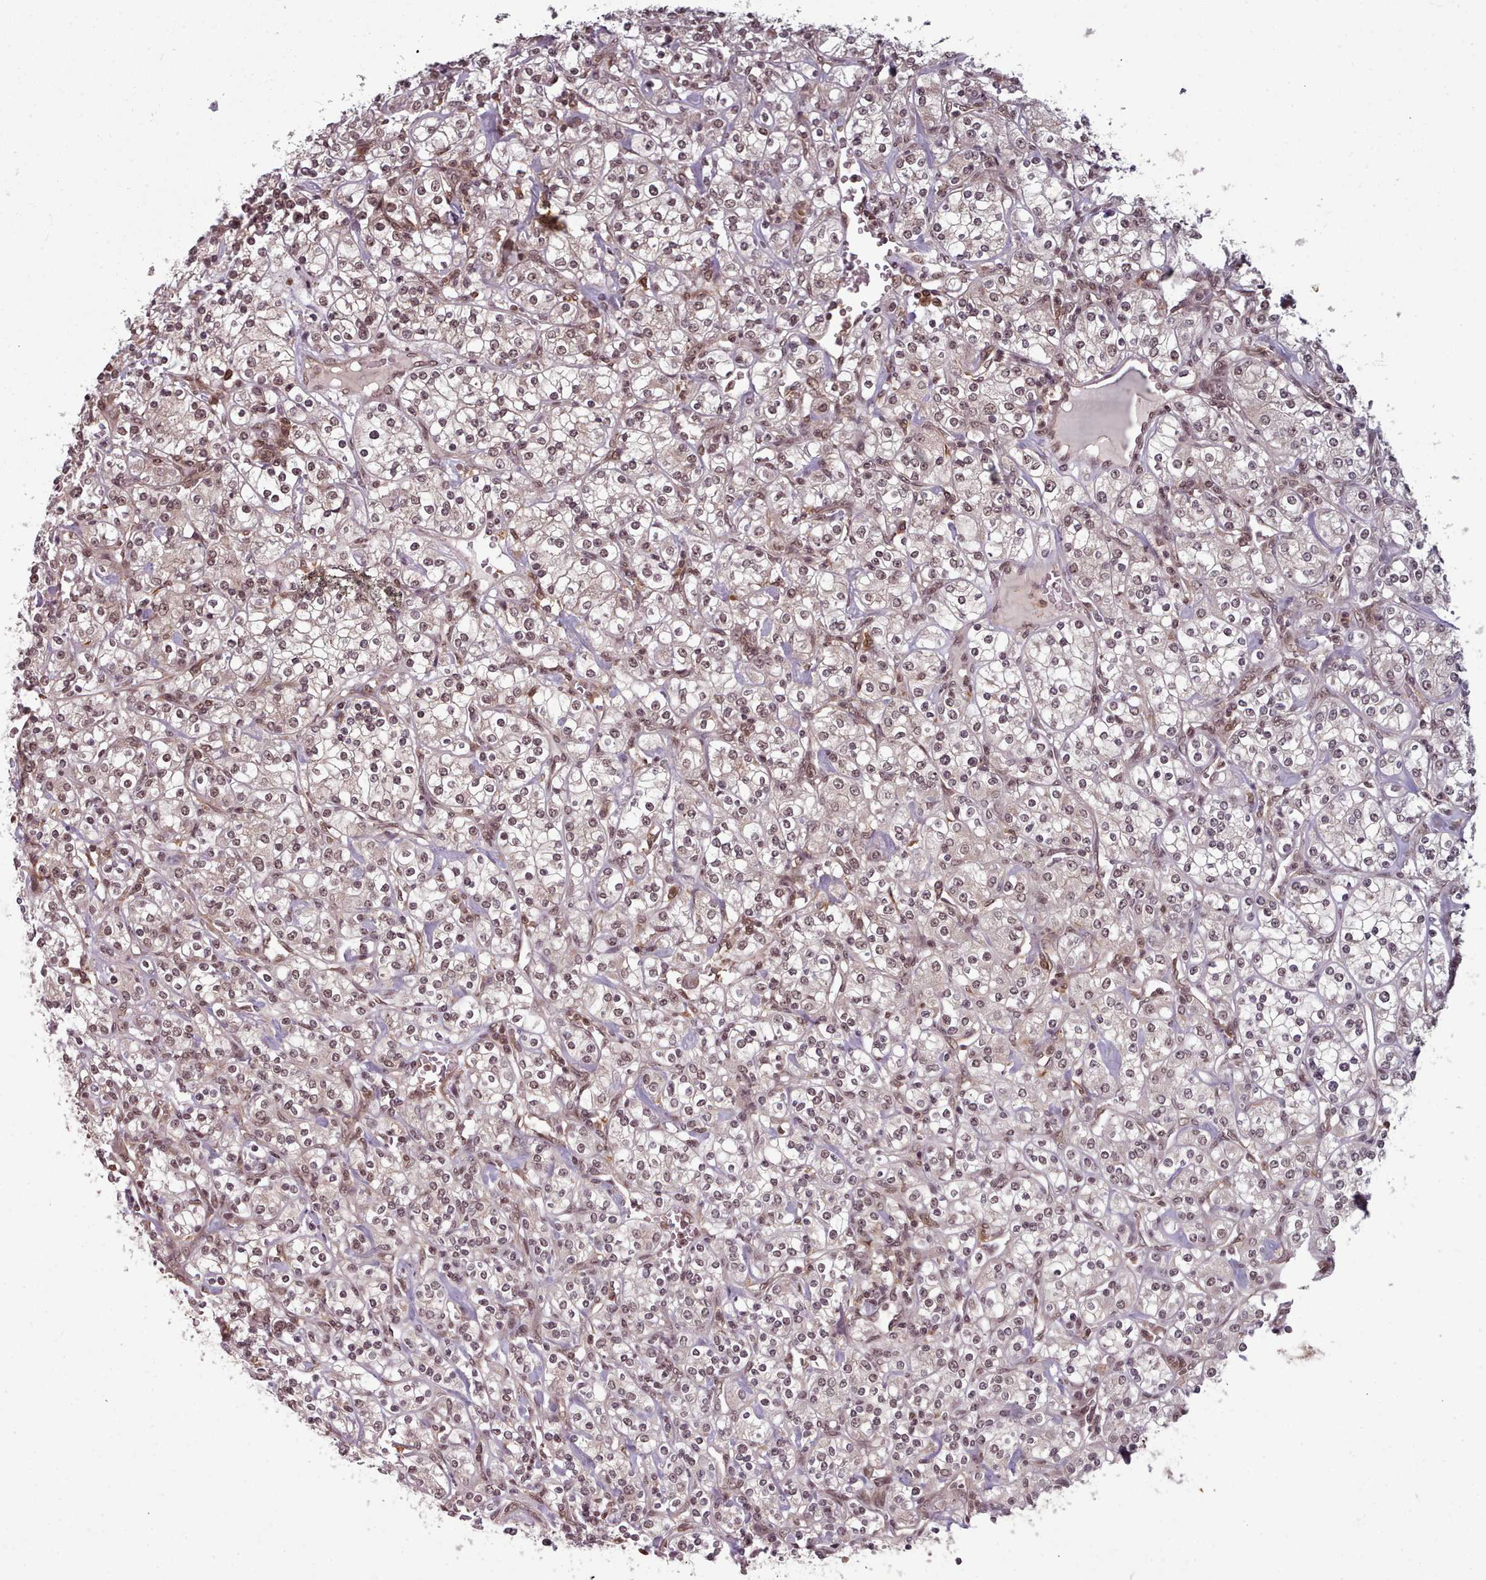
{"staining": {"intensity": "weak", "quantity": ">75%", "location": "nuclear"}, "tissue": "renal cancer", "cell_type": "Tumor cells", "image_type": "cancer", "snomed": [{"axis": "morphology", "description": "Adenocarcinoma, NOS"}, {"axis": "topography", "description": "Kidney"}], "caption": "This is a histology image of immunohistochemistry (IHC) staining of renal adenocarcinoma, which shows weak expression in the nuclear of tumor cells.", "gene": "DHX8", "patient": {"sex": "male", "age": 77}}